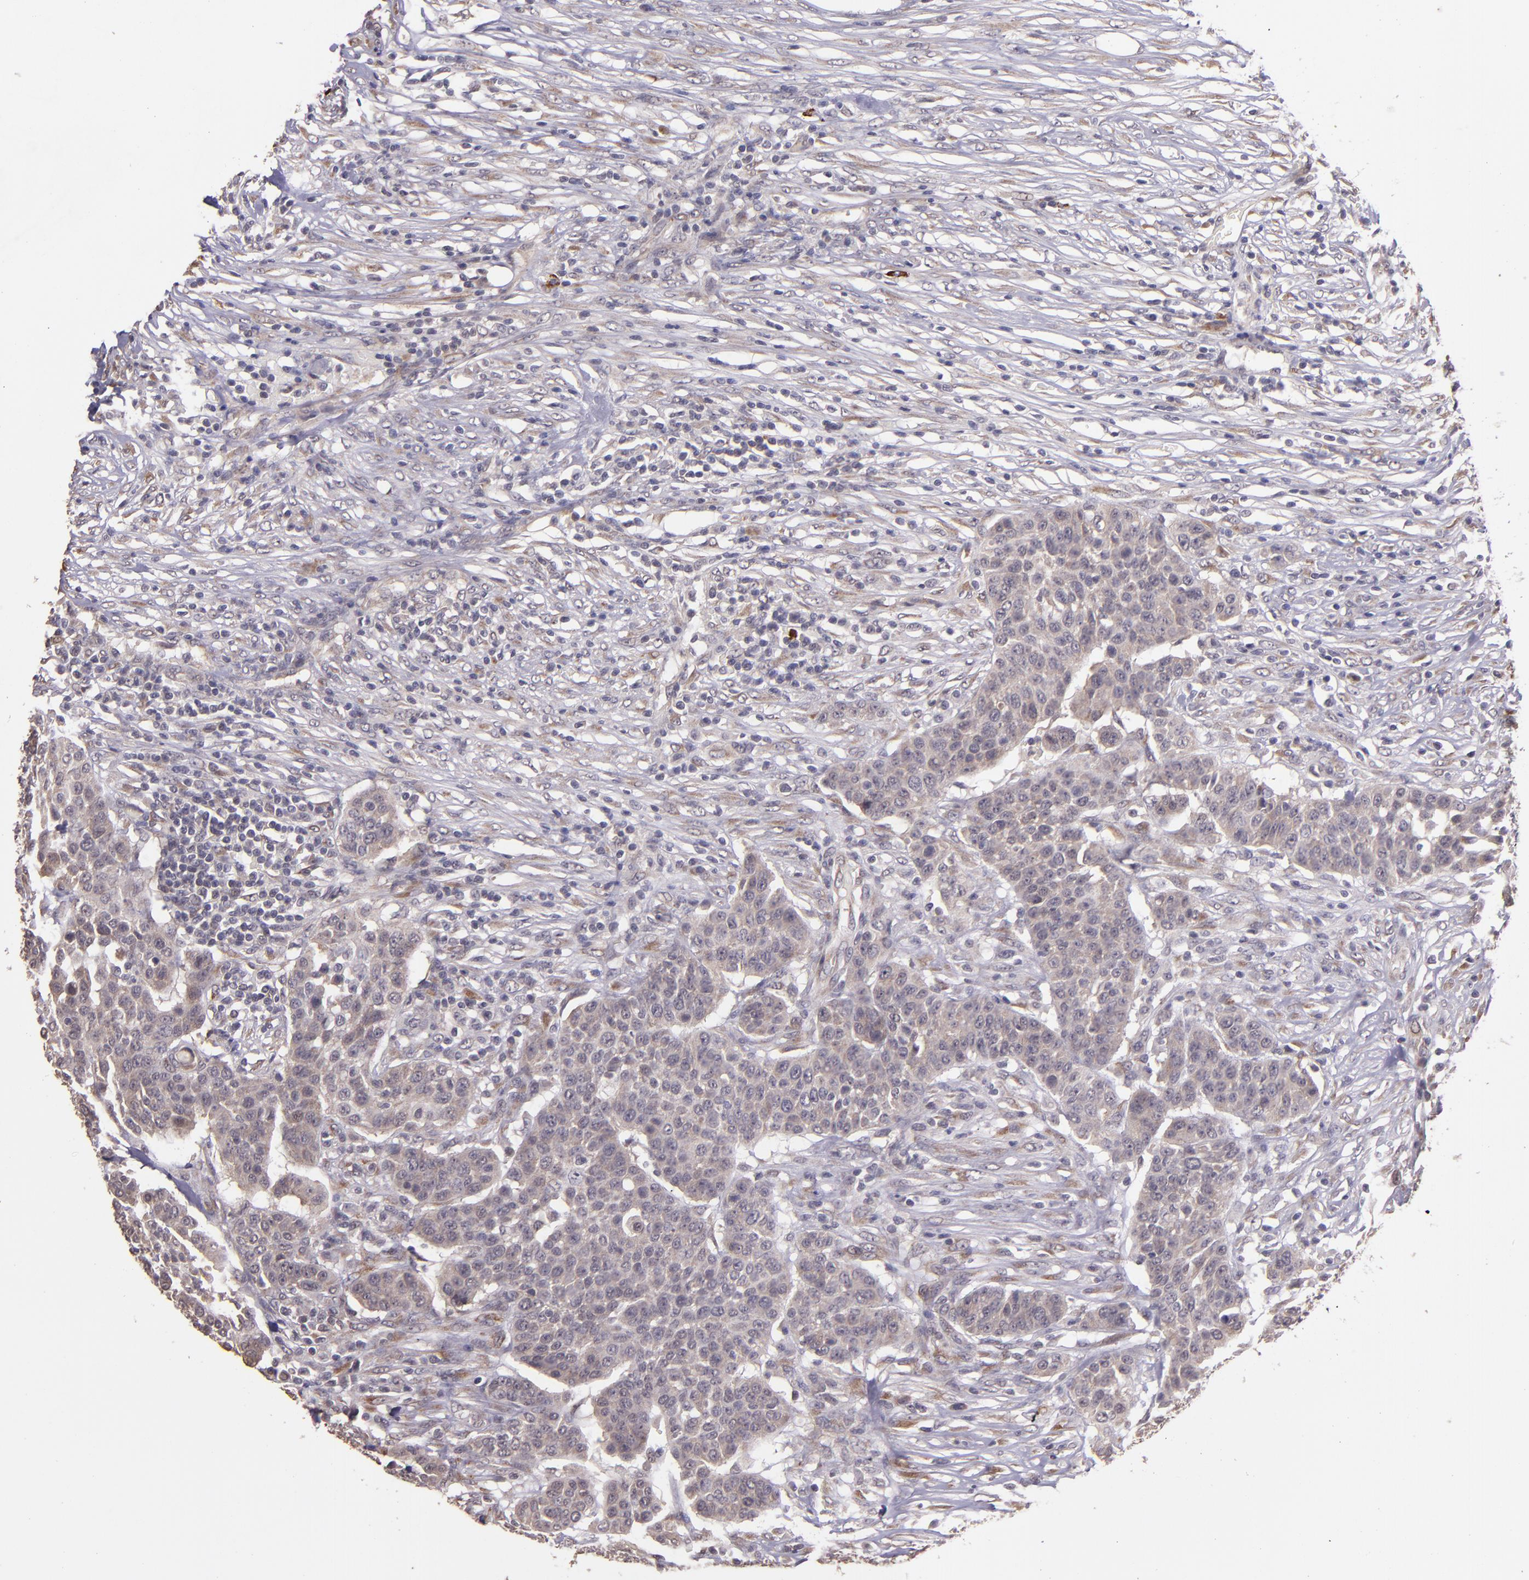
{"staining": {"intensity": "weak", "quantity": "<25%", "location": "cytoplasmic/membranous"}, "tissue": "urothelial cancer", "cell_type": "Tumor cells", "image_type": "cancer", "snomed": [{"axis": "morphology", "description": "Urothelial carcinoma, High grade"}, {"axis": "topography", "description": "Urinary bladder"}], "caption": "This image is of urothelial cancer stained with immunohistochemistry (IHC) to label a protein in brown with the nuclei are counter-stained blue. There is no staining in tumor cells.", "gene": "TAF7L", "patient": {"sex": "male", "age": 74}}